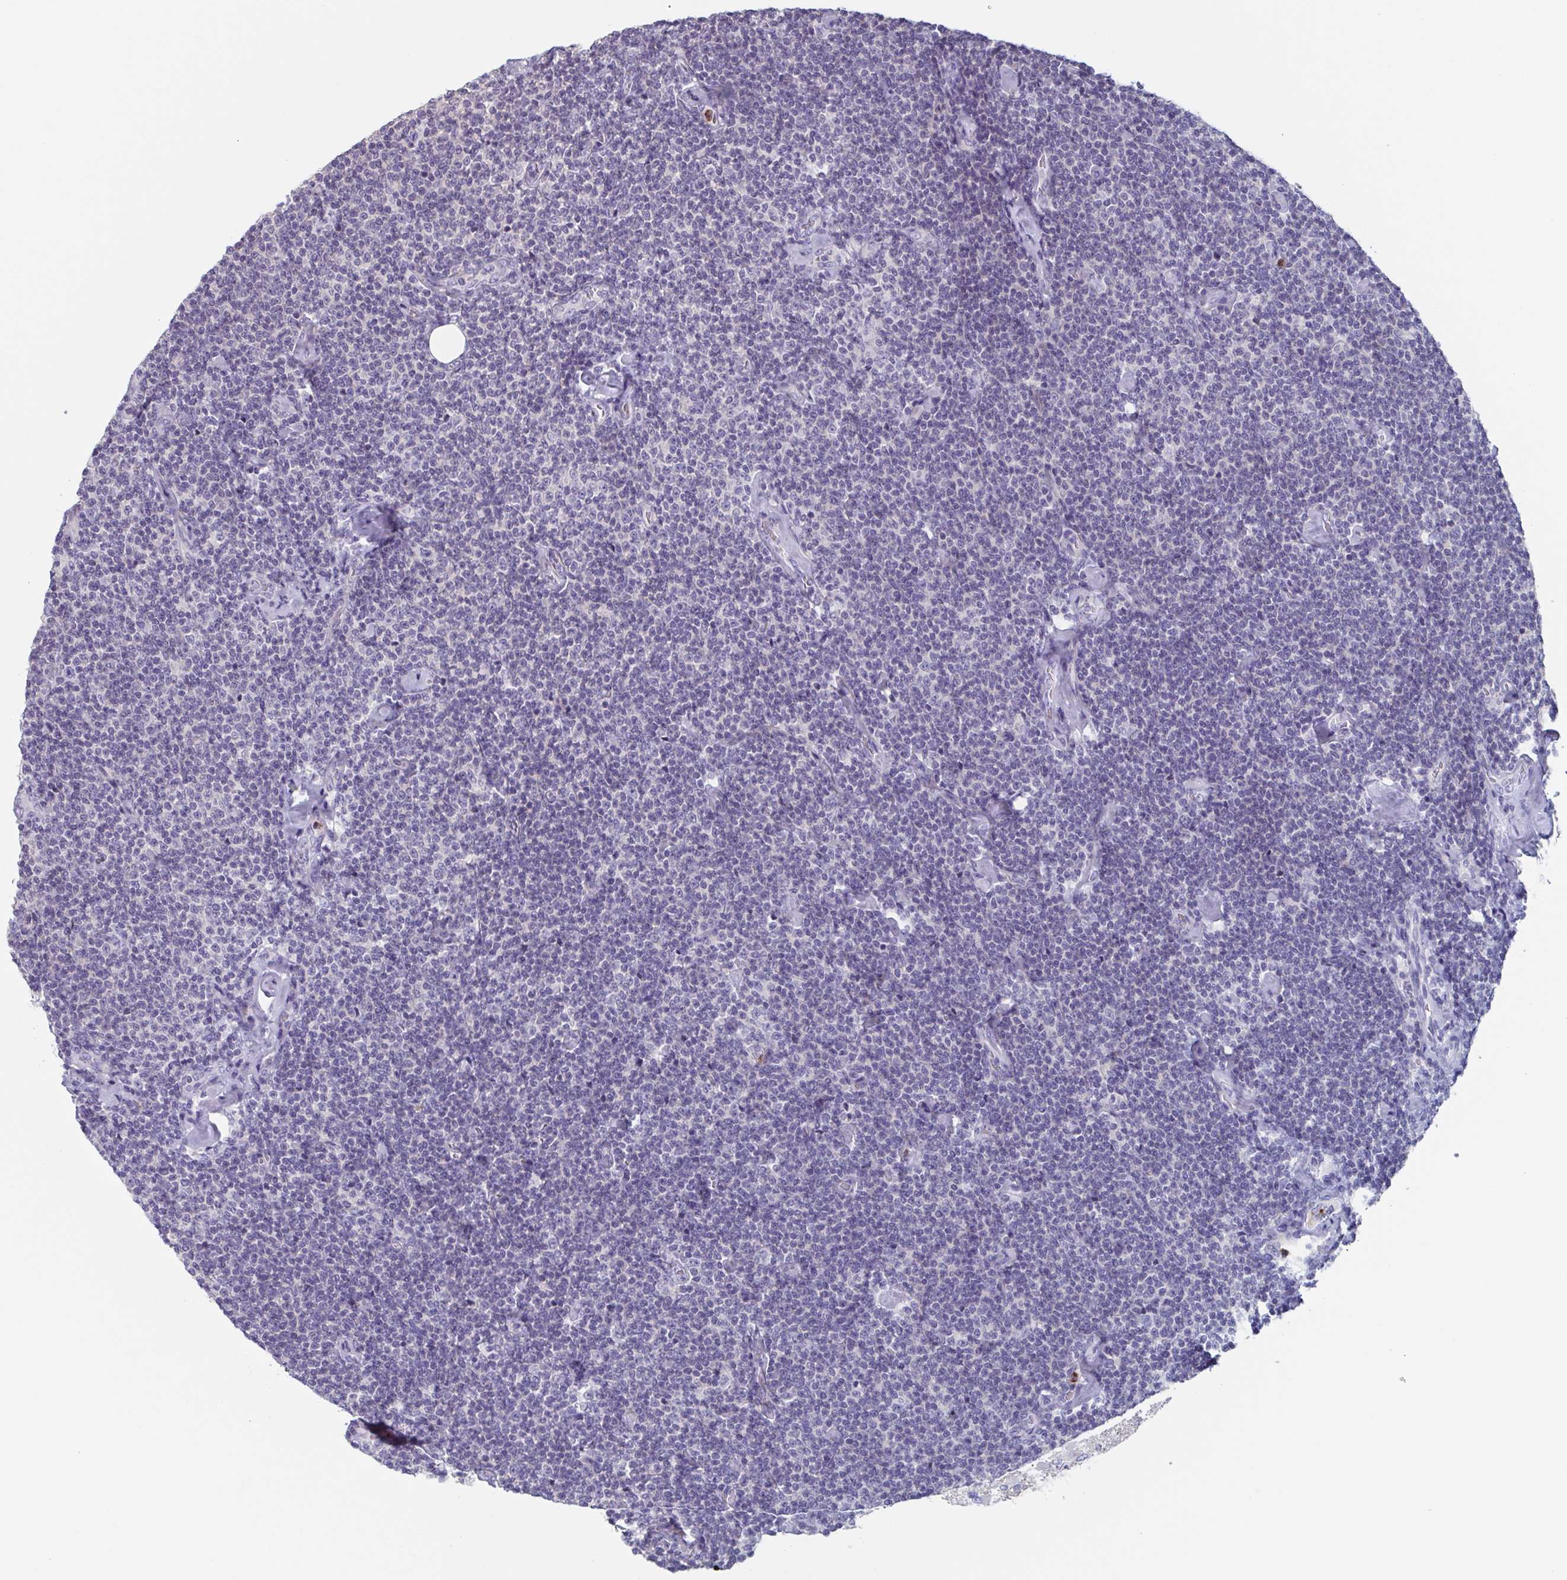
{"staining": {"intensity": "negative", "quantity": "none", "location": "none"}, "tissue": "lymphoma", "cell_type": "Tumor cells", "image_type": "cancer", "snomed": [{"axis": "morphology", "description": "Malignant lymphoma, non-Hodgkin's type, Low grade"}, {"axis": "topography", "description": "Lymph node"}], "caption": "There is no significant staining in tumor cells of malignant lymphoma, non-Hodgkin's type (low-grade).", "gene": "BPI", "patient": {"sex": "male", "age": 81}}